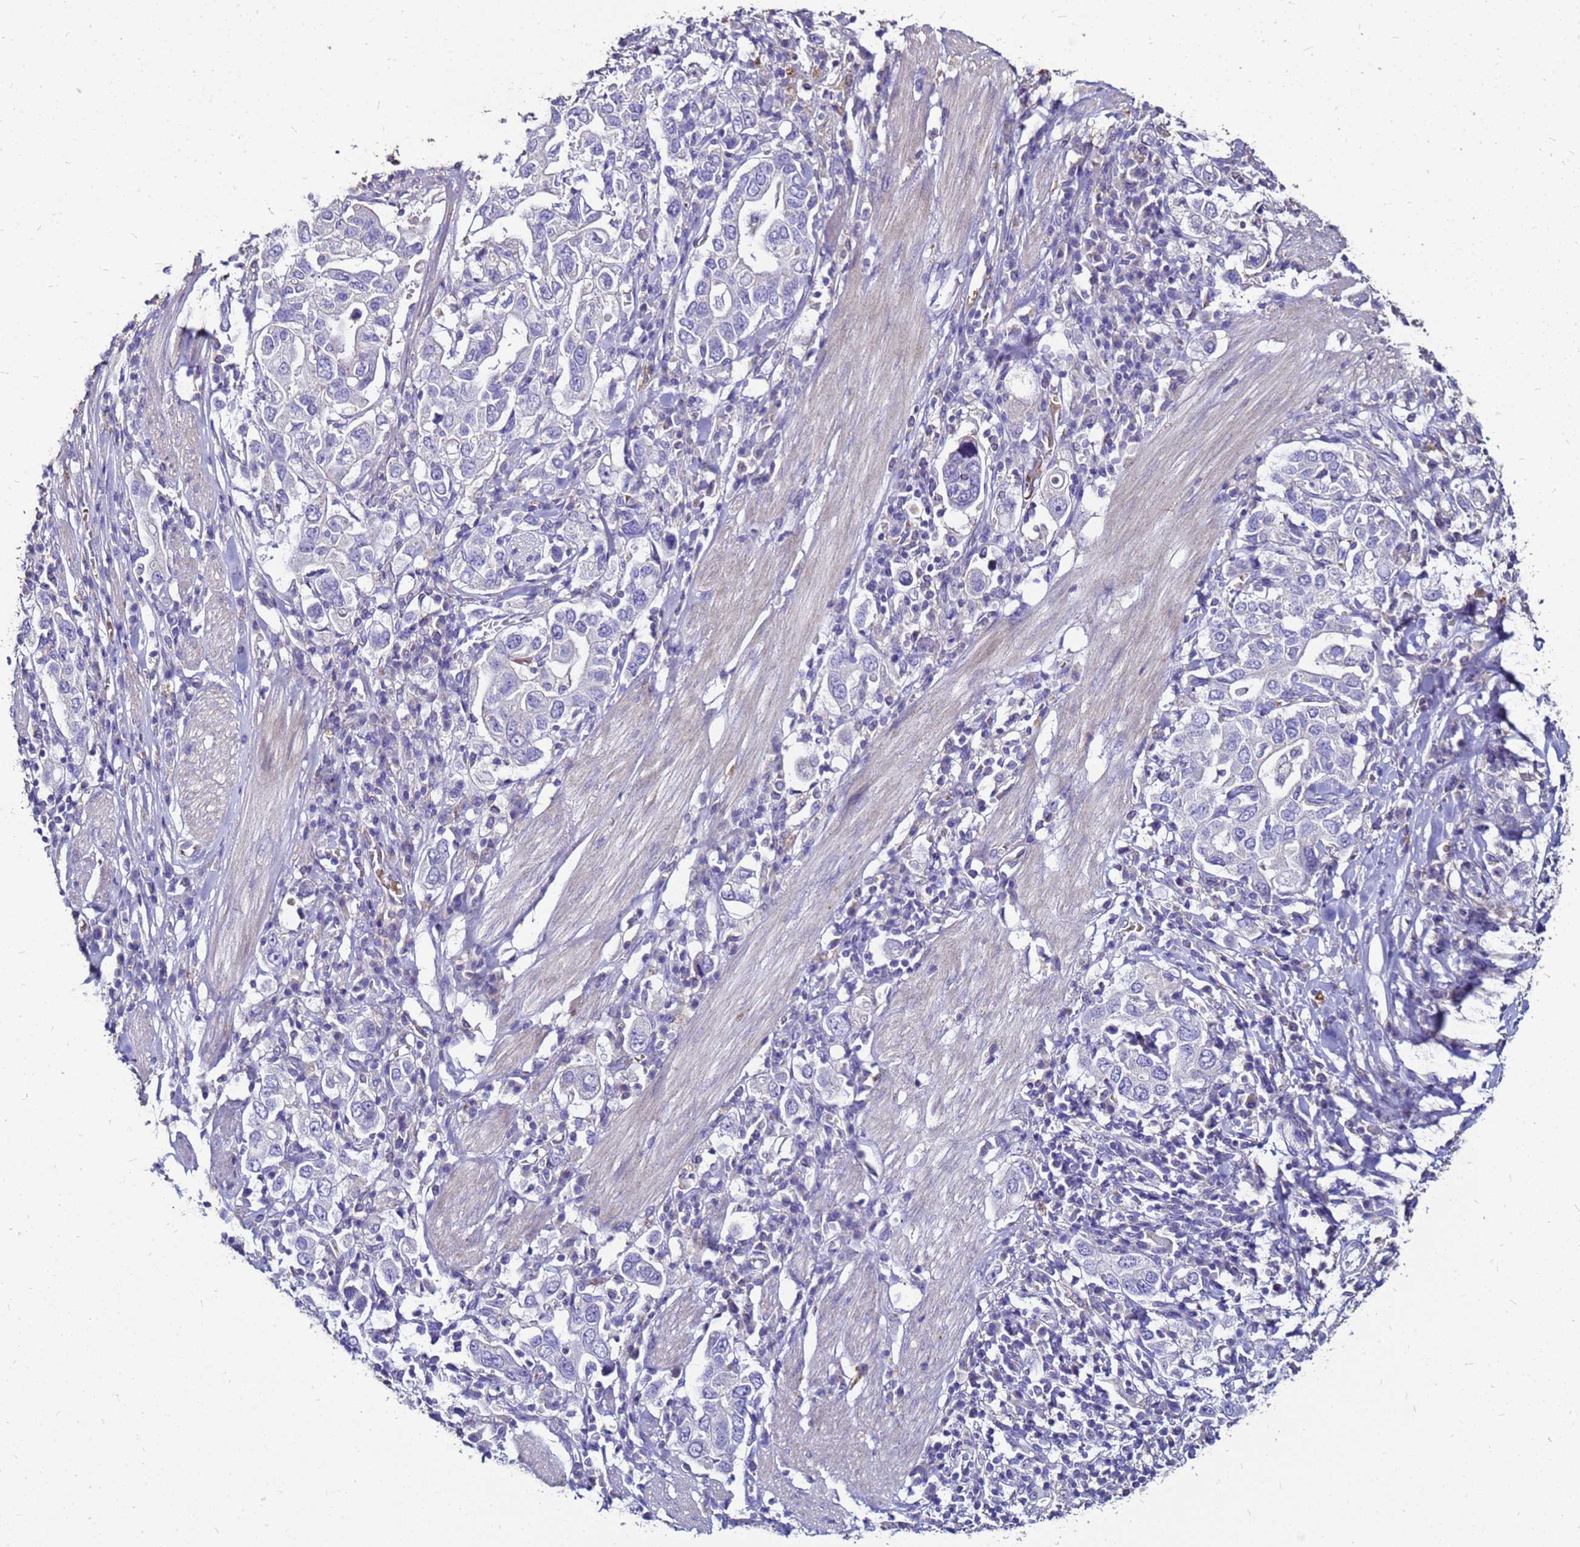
{"staining": {"intensity": "negative", "quantity": "none", "location": "none"}, "tissue": "stomach cancer", "cell_type": "Tumor cells", "image_type": "cancer", "snomed": [{"axis": "morphology", "description": "Adenocarcinoma, NOS"}, {"axis": "topography", "description": "Stomach, upper"}], "caption": "This is an IHC photomicrograph of stomach cancer (adenocarcinoma). There is no staining in tumor cells.", "gene": "S100A2", "patient": {"sex": "male", "age": 62}}